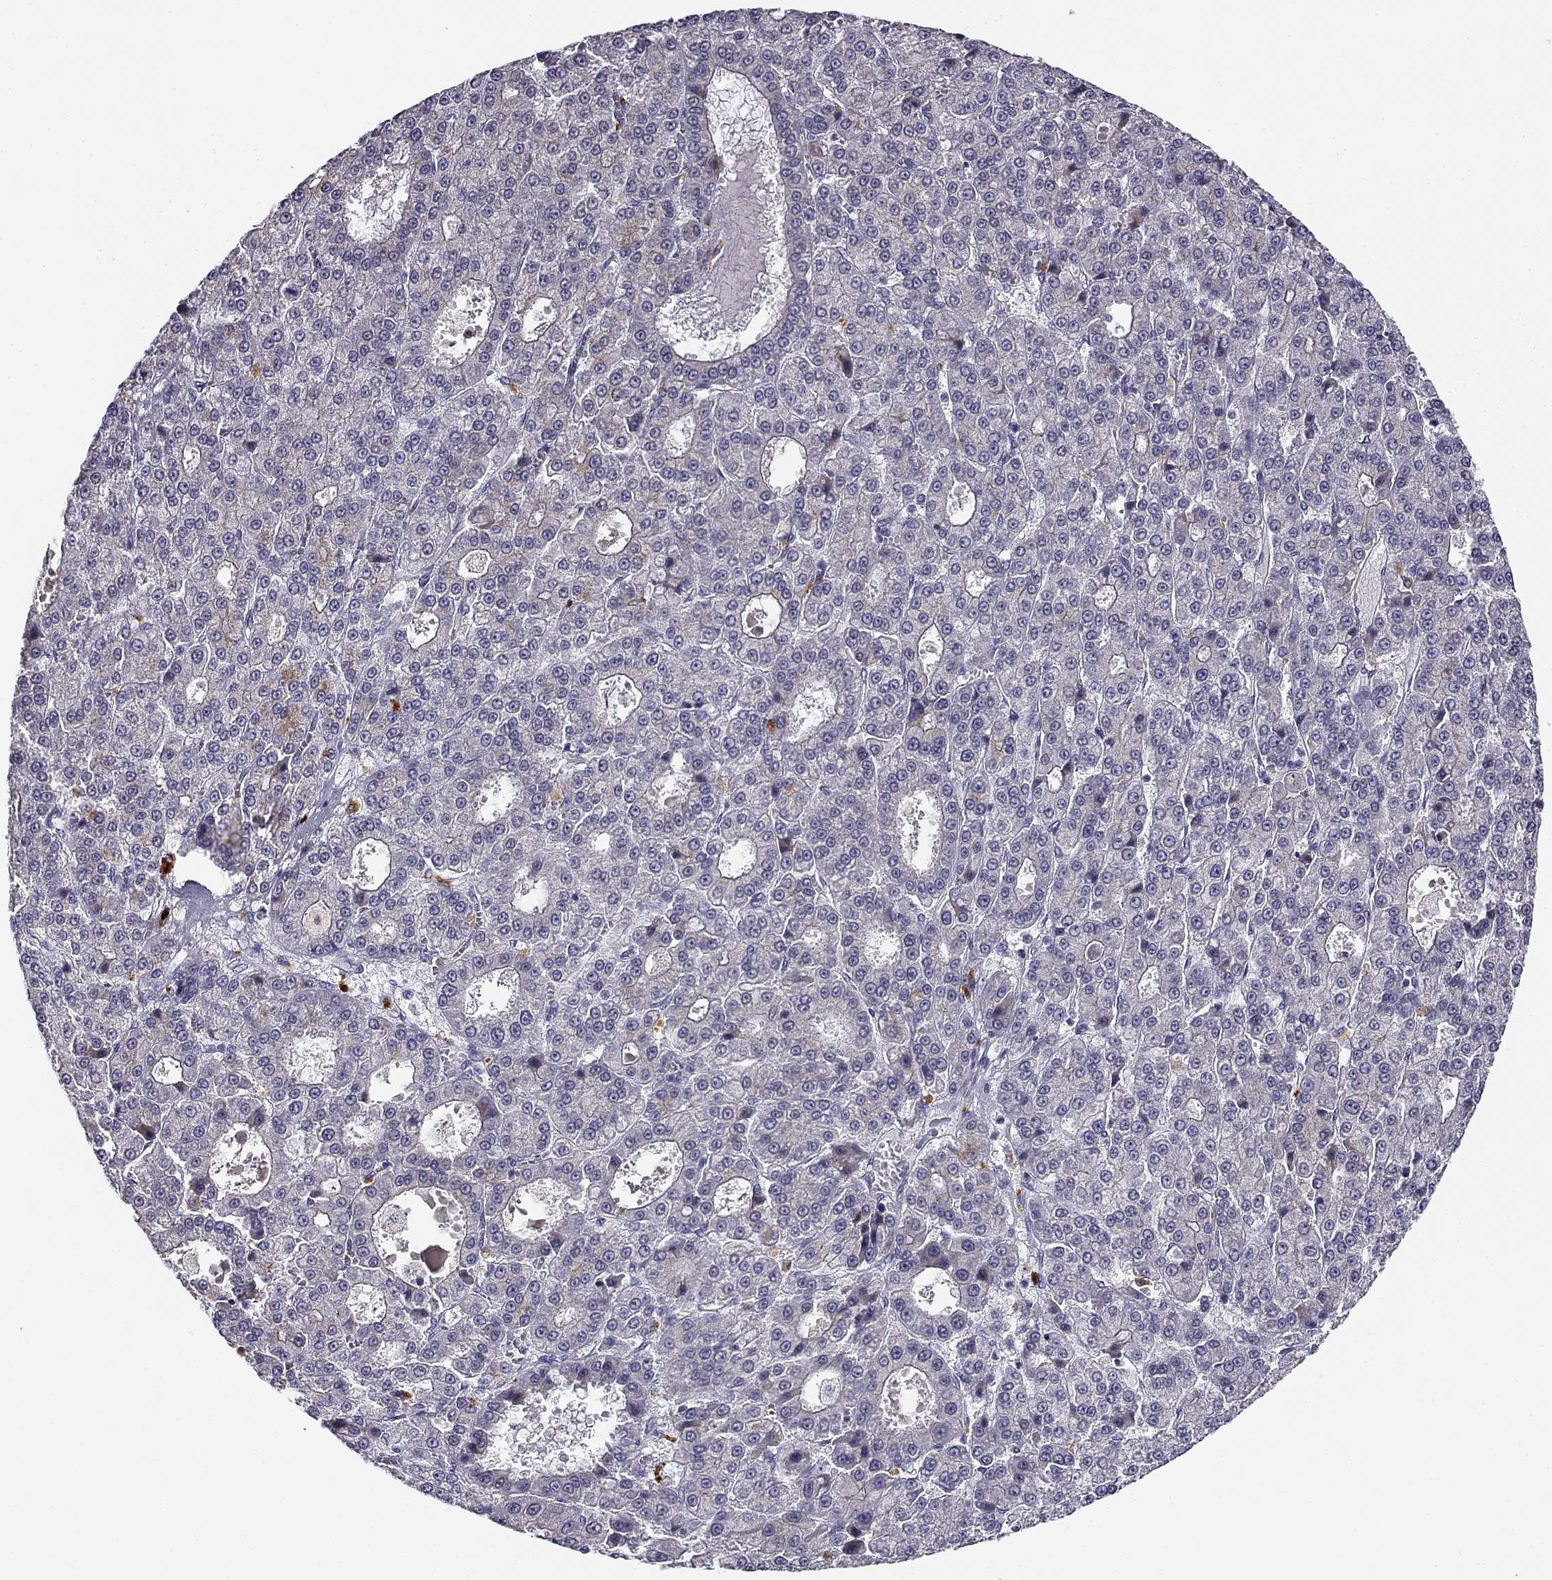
{"staining": {"intensity": "negative", "quantity": "none", "location": "none"}, "tissue": "liver cancer", "cell_type": "Tumor cells", "image_type": "cancer", "snomed": [{"axis": "morphology", "description": "Carcinoma, Hepatocellular, NOS"}, {"axis": "topography", "description": "Liver"}], "caption": "Immunohistochemistry of human liver hepatocellular carcinoma exhibits no expression in tumor cells. The staining is performed using DAB (3,3'-diaminobenzidine) brown chromogen with nuclei counter-stained in using hematoxylin.", "gene": "CNR1", "patient": {"sex": "male", "age": 70}}